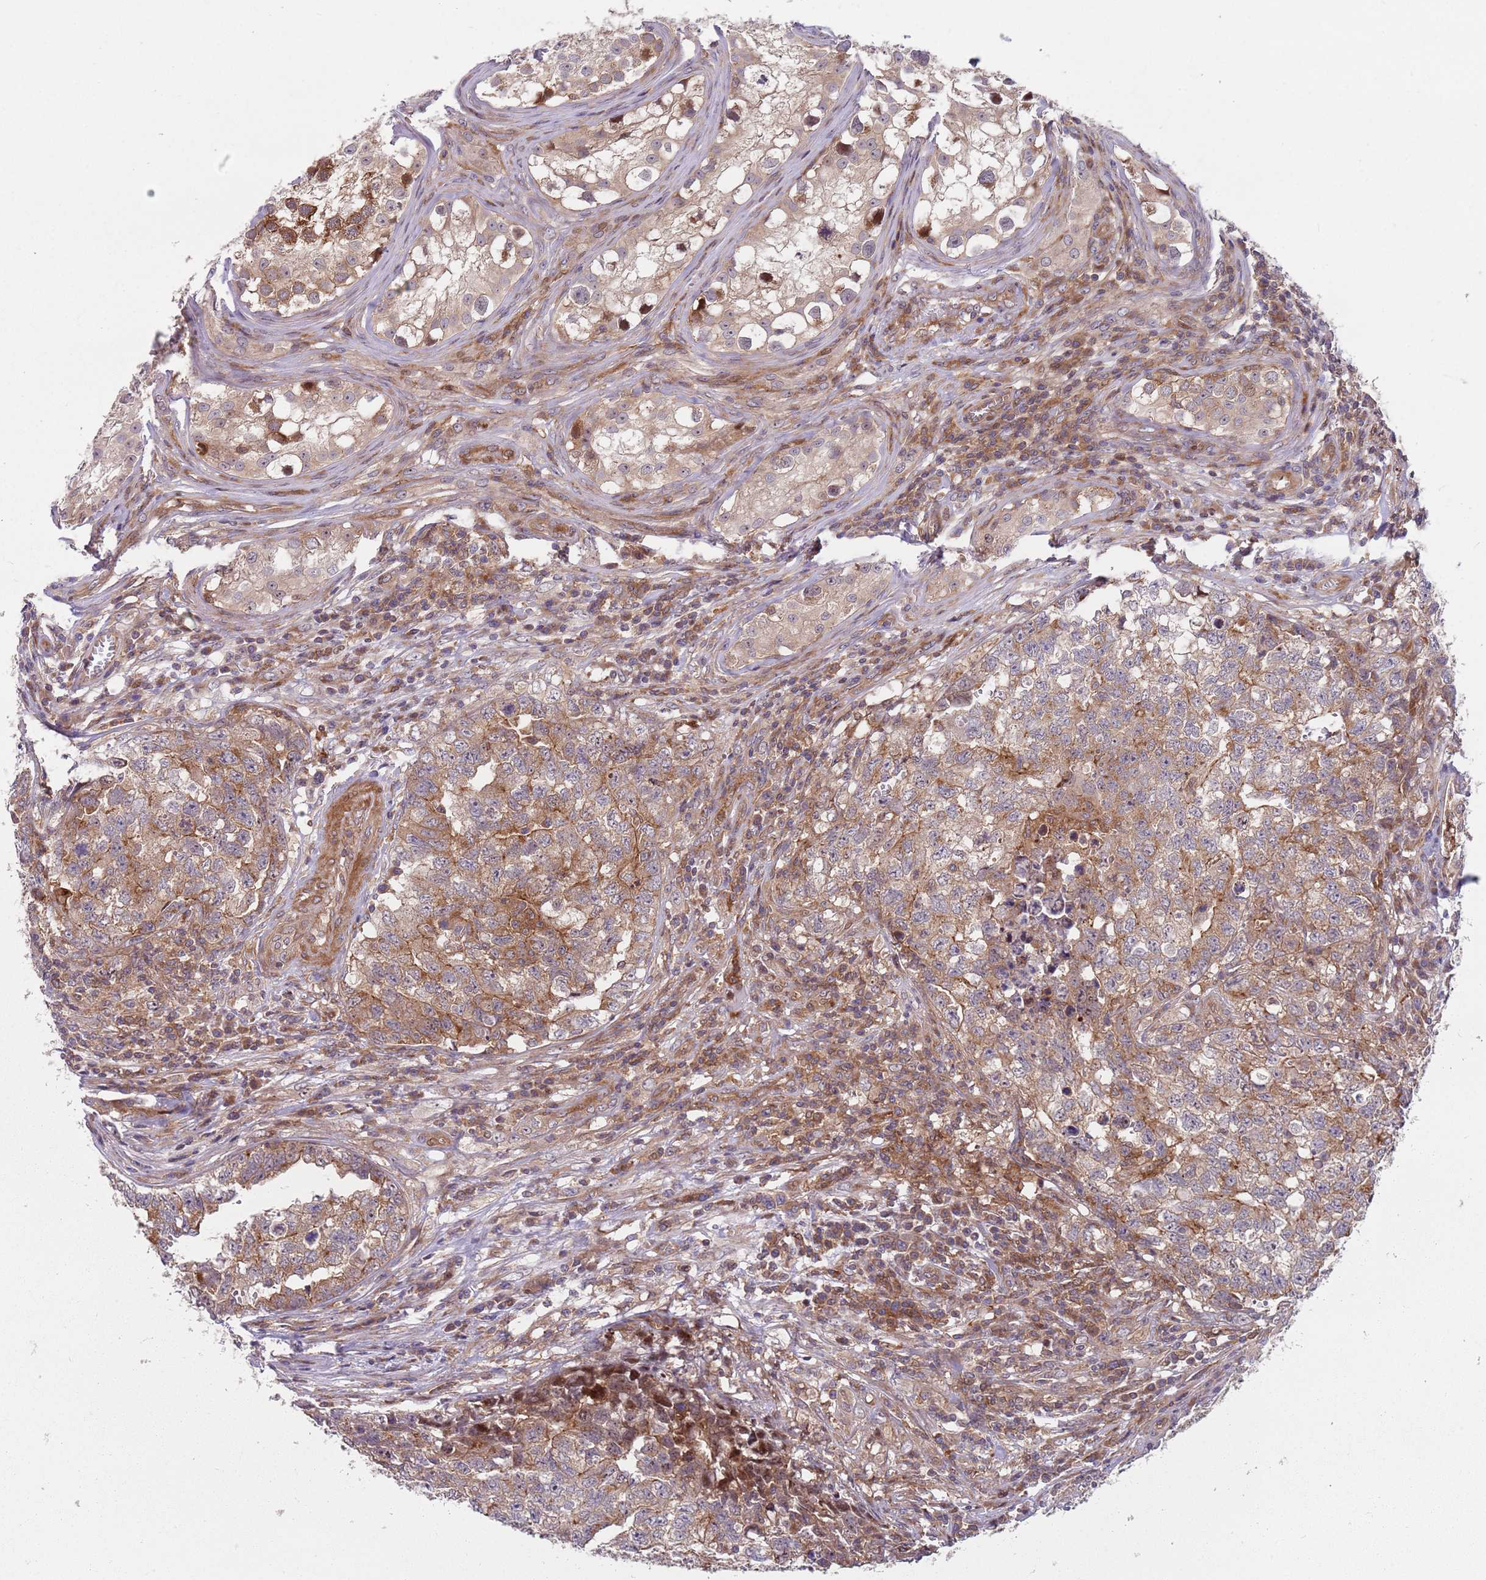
{"staining": {"intensity": "moderate", "quantity": "25%-75%", "location": "cytoplasmic/membranous"}, "tissue": "testis cancer", "cell_type": "Tumor cells", "image_type": "cancer", "snomed": [{"axis": "morphology", "description": "Carcinoma, Embryonal, NOS"}, {"axis": "topography", "description": "Testis"}], "caption": "IHC histopathology image of neoplastic tissue: human embryonal carcinoma (testis) stained using immunohistochemistry (IHC) displays medium levels of moderate protein expression localized specifically in the cytoplasmic/membranous of tumor cells, appearing as a cytoplasmic/membranous brown color.", "gene": "GGA1", "patient": {"sex": "male", "age": 31}}